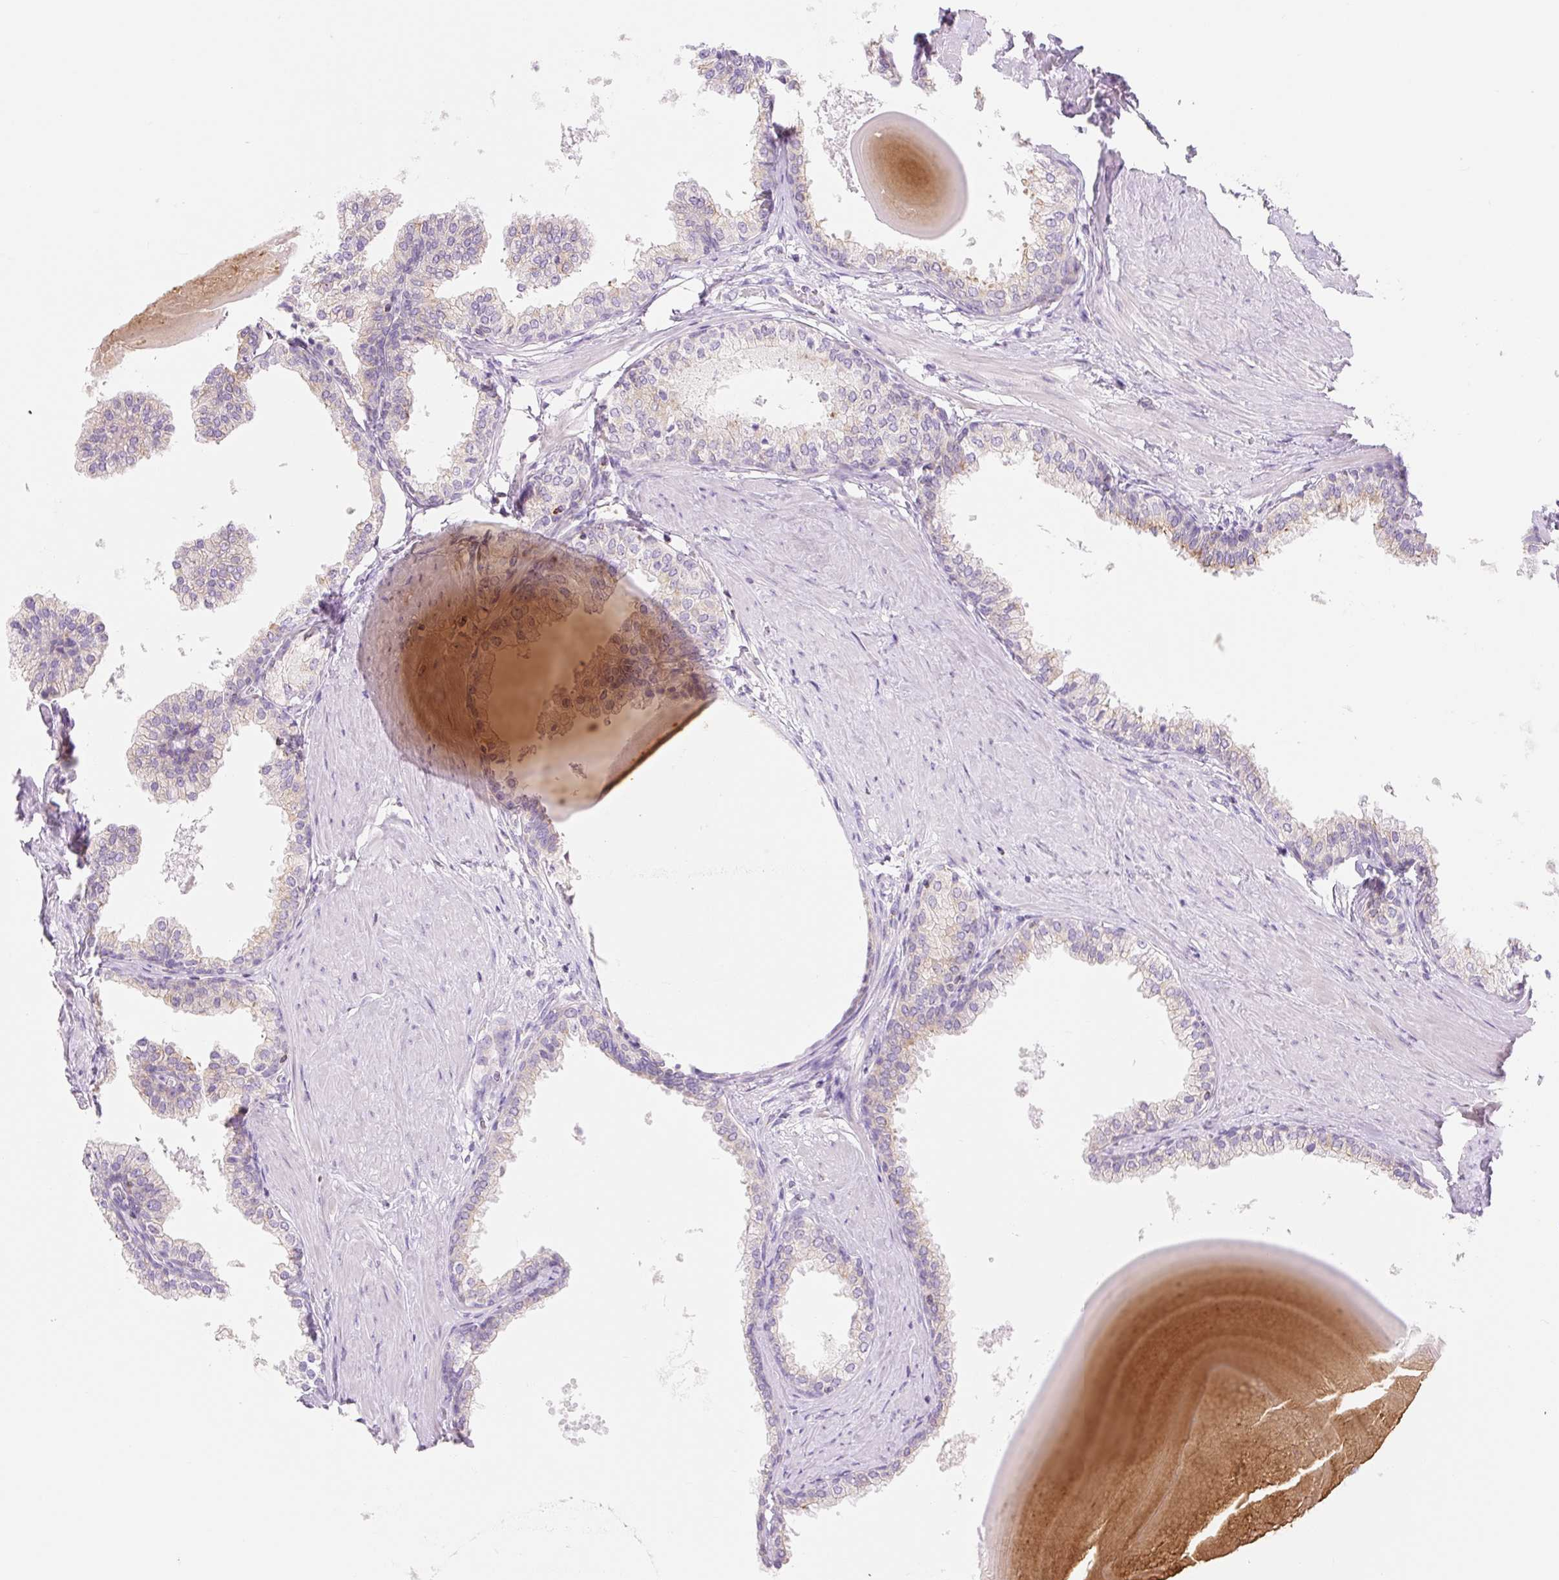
{"staining": {"intensity": "moderate", "quantity": "25%-75%", "location": "cytoplasmic/membranous"}, "tissue": "prostate", "cell_type": "Glandular cells", "image_type": "normal", "snomed": [{"axis": "morphology", "description": "Normal tissue, NOS"}, {"axis": "topography", "description": "Prostate"}], "caption": "A medium amount of moderate cytoplasmic/membranous positivity is appreciated in about 25%-75% of glandular cells in normal prostate. Using DAB (brown) and hematoxylin (blue) stains, captured at high magnification using brightfield microscopy.", "gene": "FOCAD", "patient": {"sex": "male", "age": 48}}